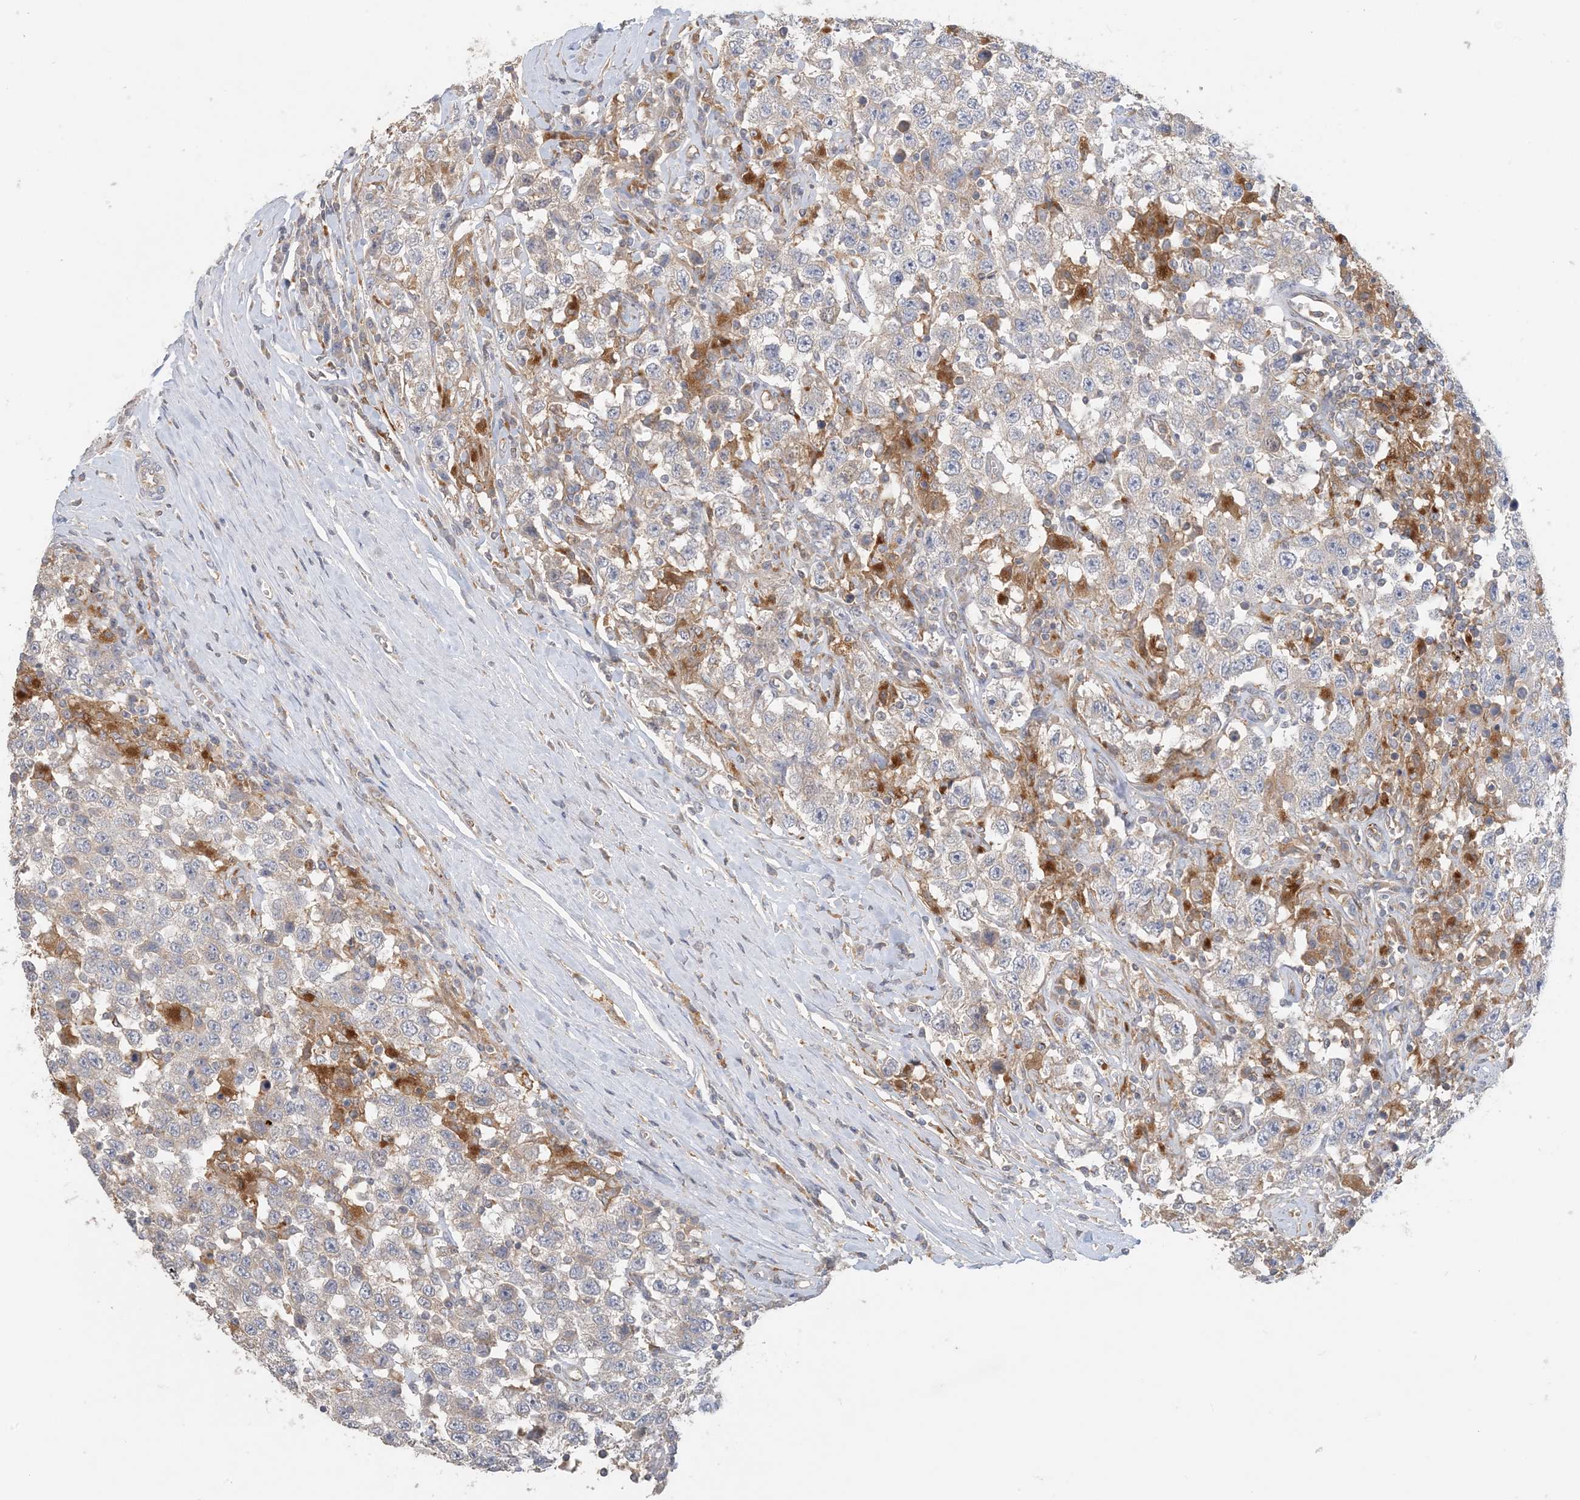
{"staining": {"intensity": "negative", "quantity": "none", "location": "none"}, "tissue": "testis cancer", "cell_type": "Tumor cells", "image_type": "cancer", "snomed": [{"axis": "morphology", "description": "Seminoma, NOS"}, {"axis": "topography", "description": "Testis"}], "caption": "DAB immunohistochemical staining of human testis cancer exhibits no significant expression in tumor cells. (DAB (3,3'-diaminobenzidine) immunohistochemistry with hematoxylin counter stain).", "gene": "SPPL2A", "patient": {"sex": "male", "age": 41}}